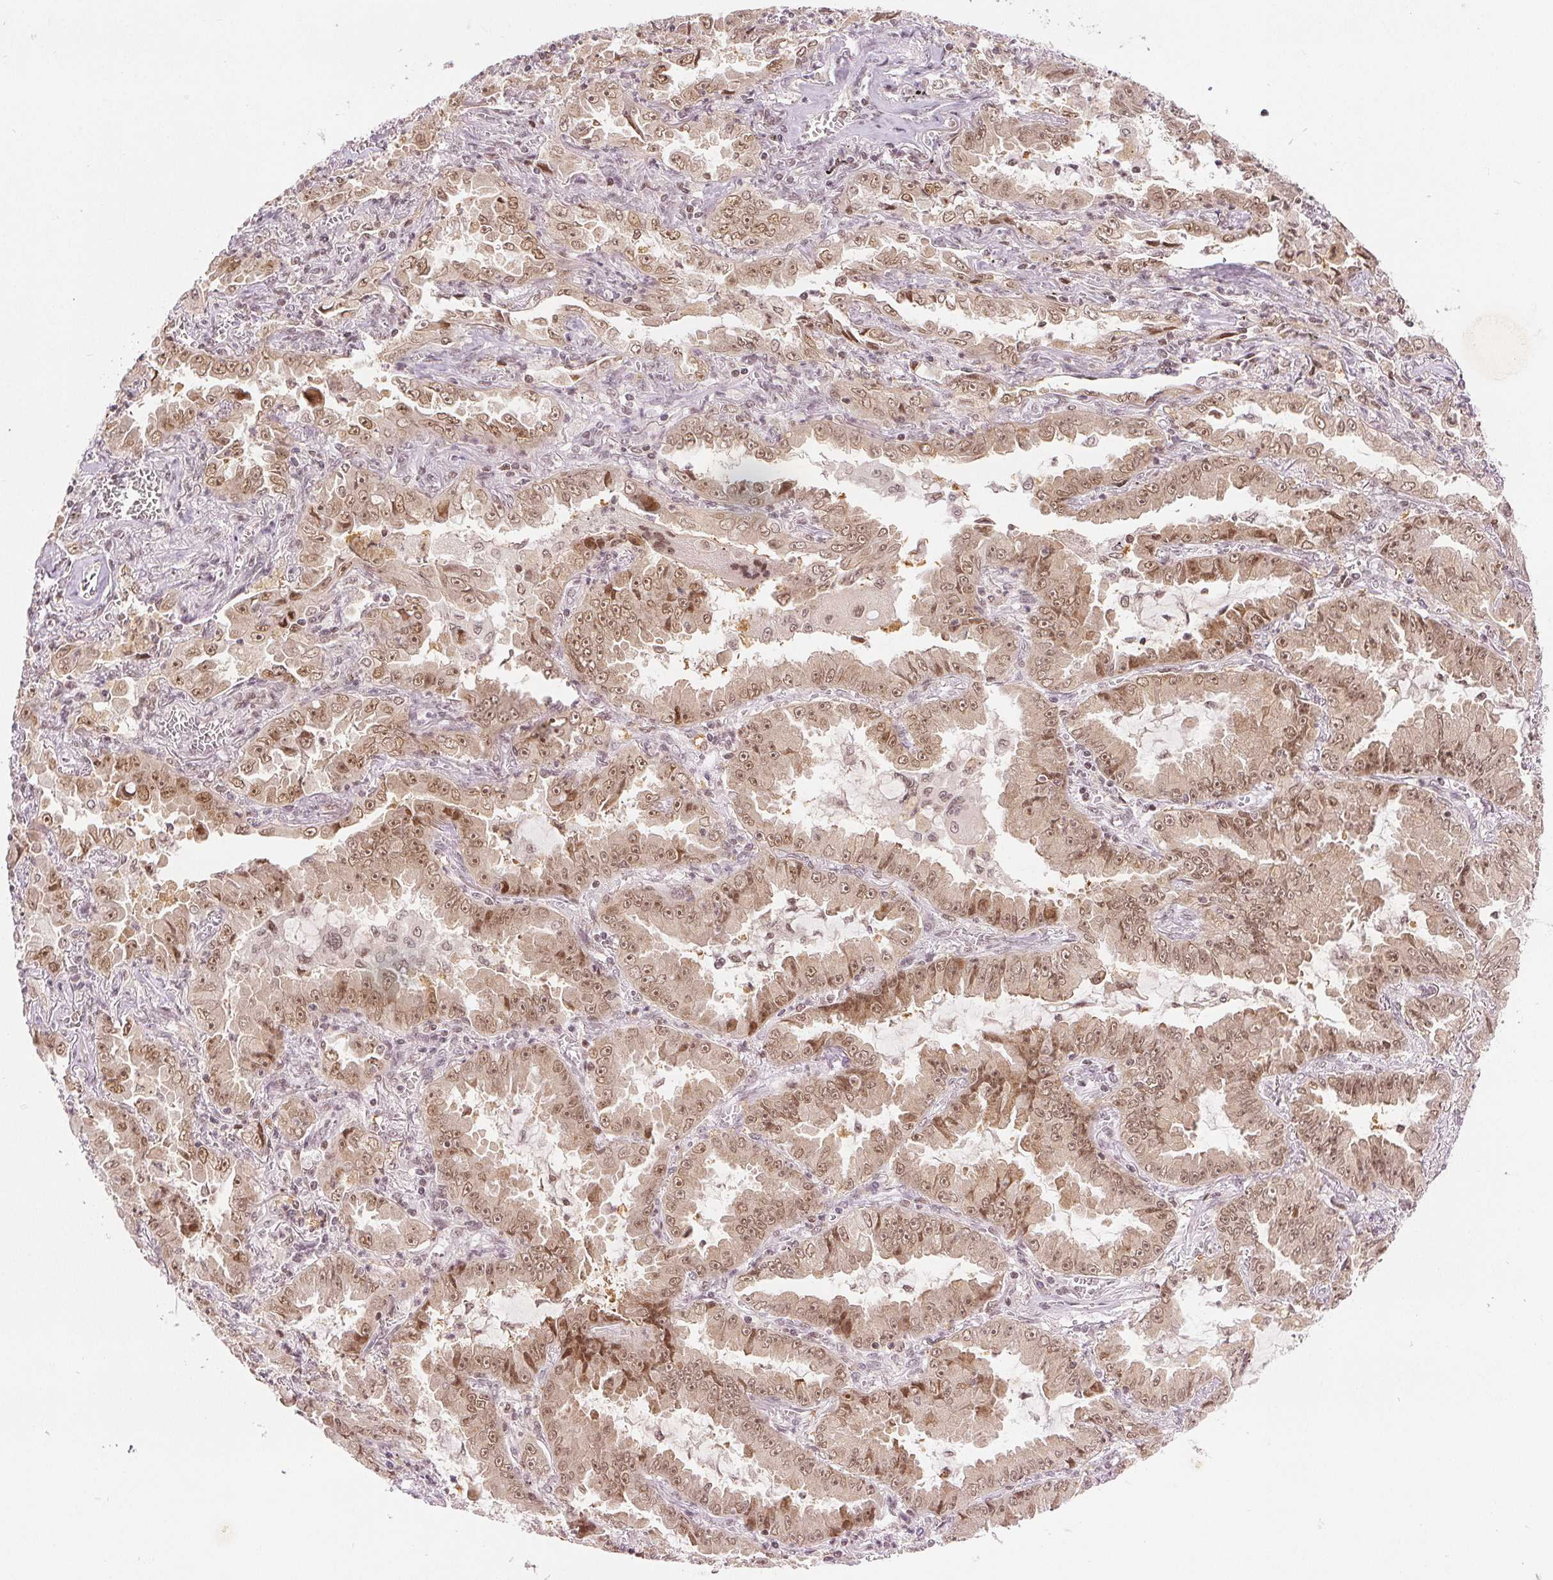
{"staining": {"intensity": "moderate", "quantity": ">75%", "location": "nuclear"}, "tissue": "lung cancer", "cell_type": "Tumor cells", "image_type": "cancer", "snomed": [{"axis": "morphology", "description": "Adenocarcinoma, NOS"}, {"axis": "topography", "description": "Lung"}], "caption": "Protein analysis of adenocarcinoma (lung) tissue shows moderate nuclear staining in approximately >75% of tumor cells. Nuclei are stained in blue.", "gene": "DEK", "patient": {"sex": "female", "age": 52}}